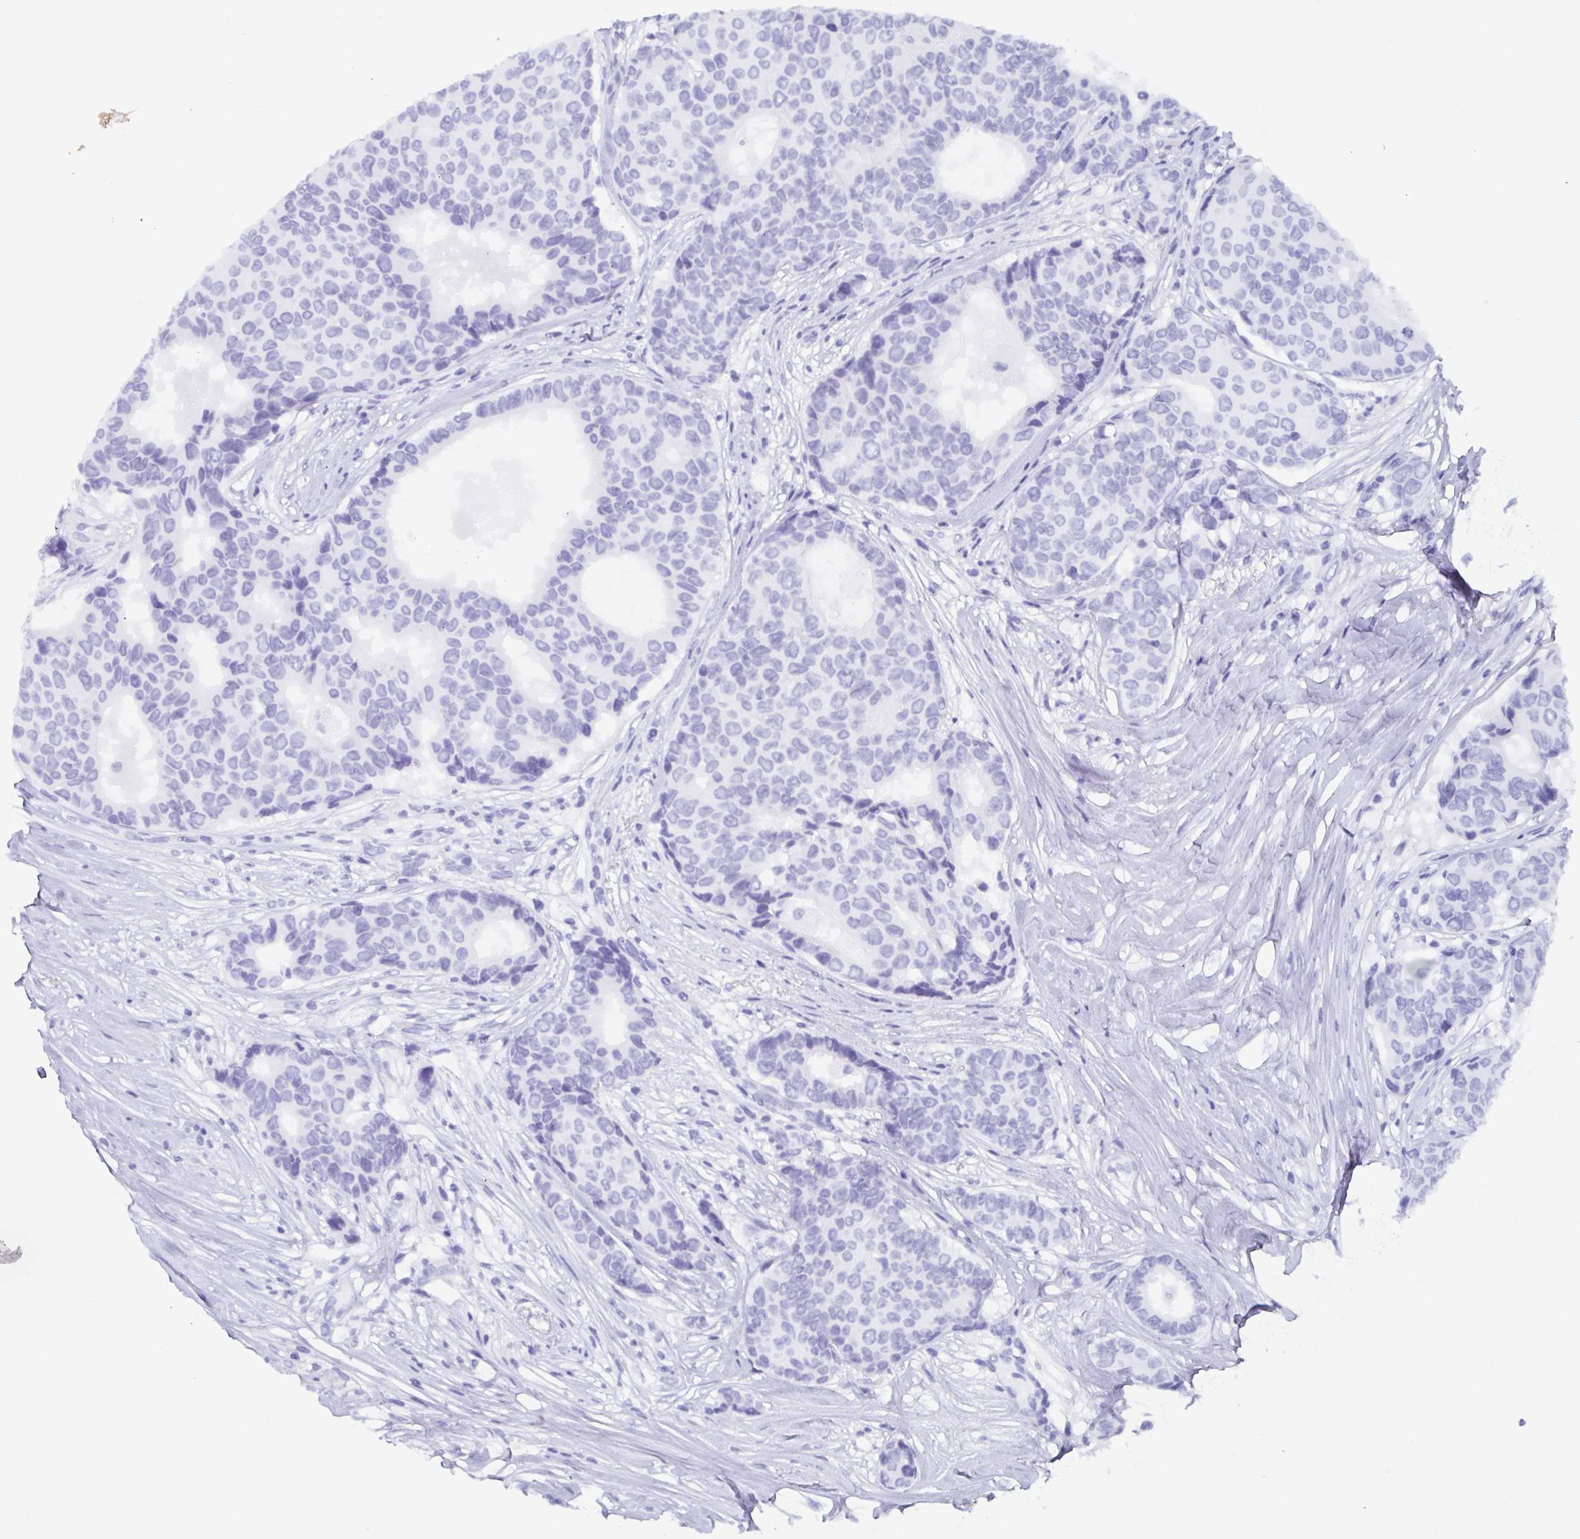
{"staining": {"intensity": "negative", "quantity": "none", "location": "none"}, "tissue": "breast cancer", "cell_type": "Tumor cells", "image_type": "cancer", "snomed": [{"axis": "morphology", "description": "Duct carcinoma"}, {"axis": "topography", "description": "Breast"}], "caption": "Tumor cells show no significant staining in breast invasive ductal carcinoma.", "gene": "AGFG2", "patient": {"sex": "female", "age": 75}}